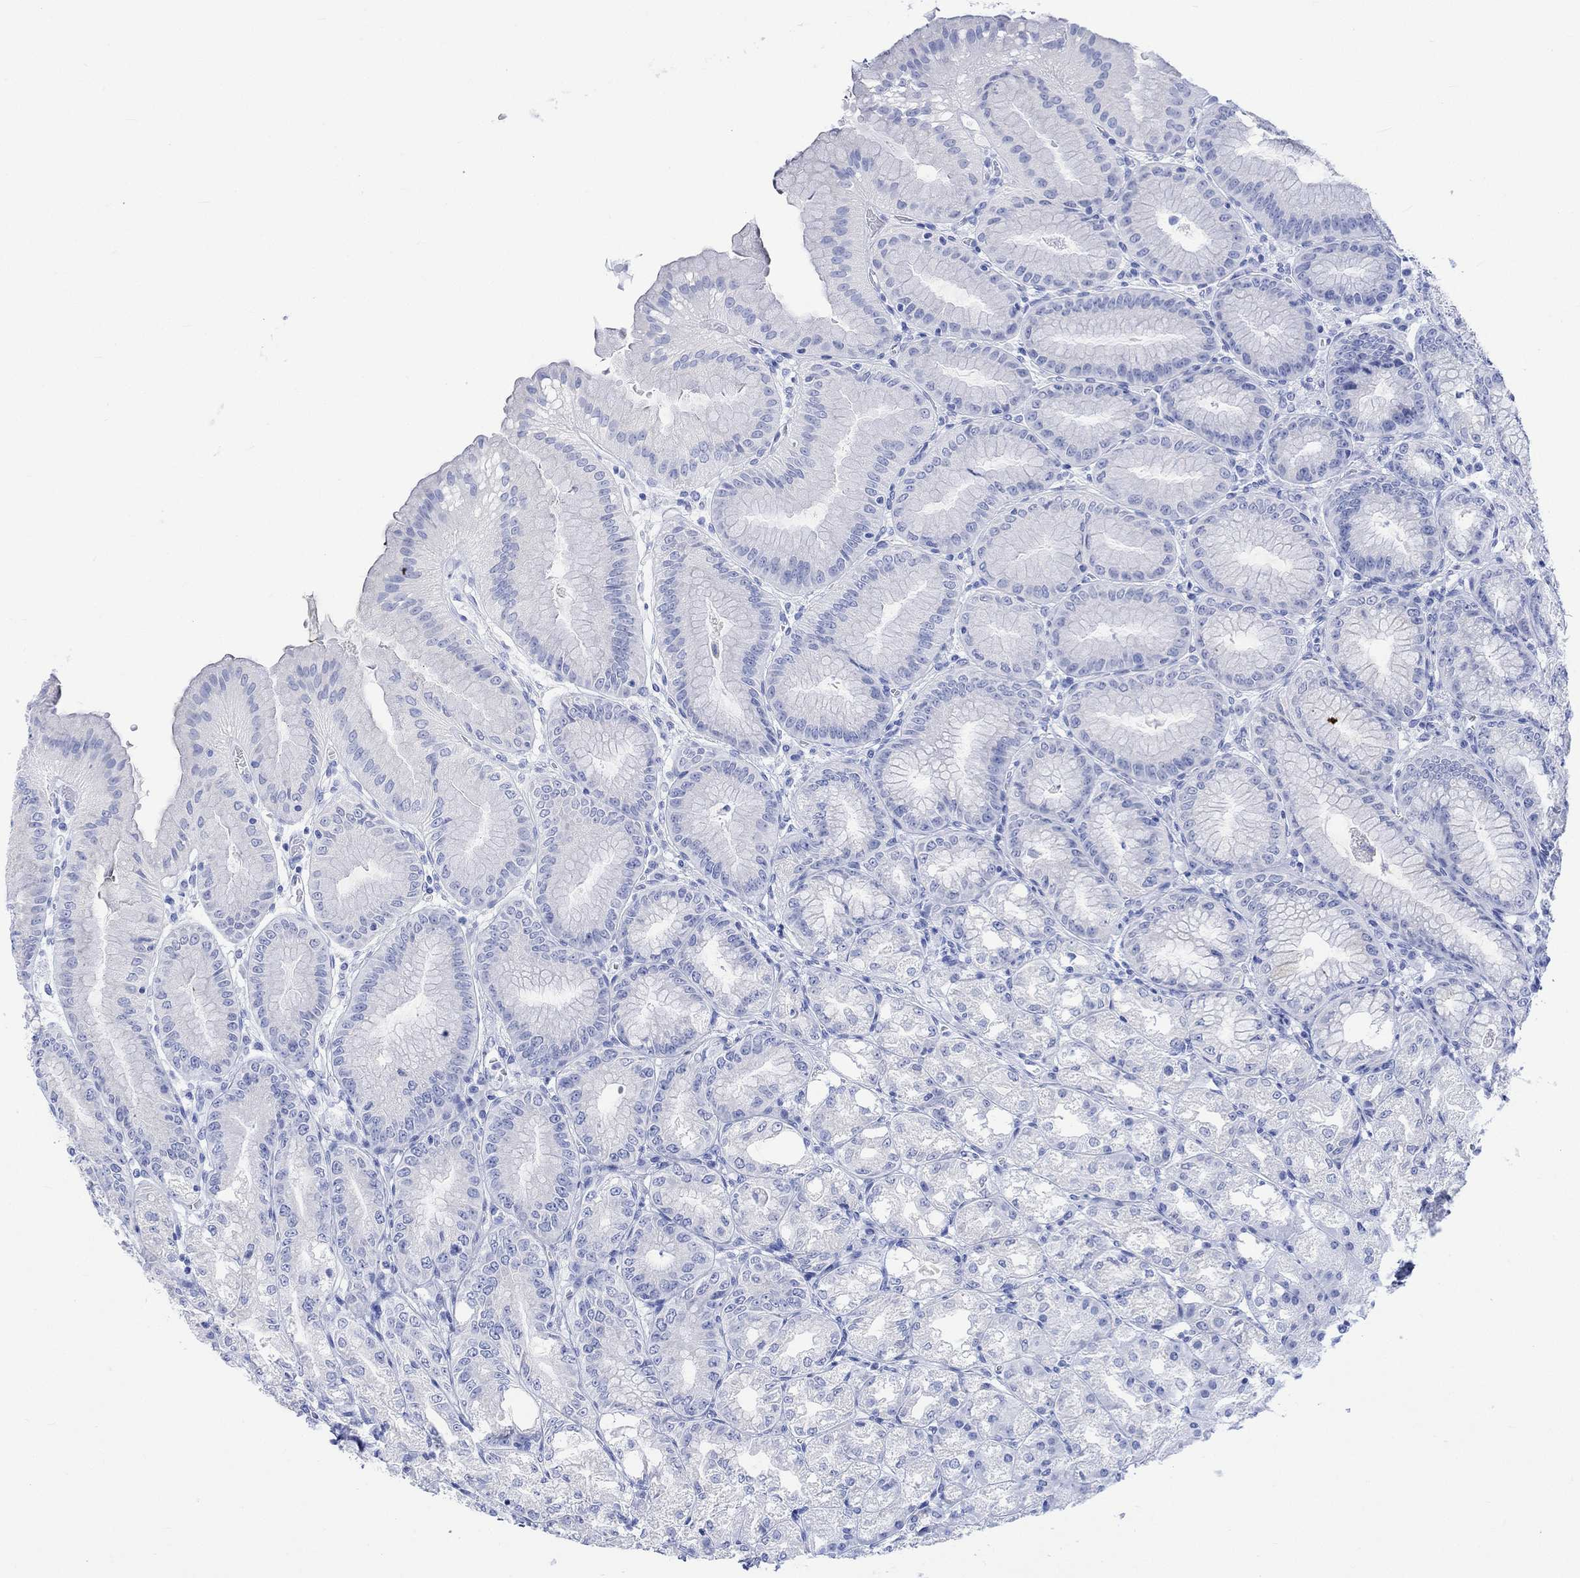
{"staining": {"intensity": "negative", "quantity": "none", "location": "none"}, "tissue": "stomach", "cell_type": "Glandular cells", "image_type": "normal", "snomed": [{"axis": "morphology", "description": "Normal tissue, NOS"}, {"axis": "topography", "description": "Stomach"}], "caption": "Immunohistochemistry of unremarkable human stomach exhibits no staining in glandular cells.", "gene": "CELF4", "patient": {"sex": "male", "age": 71}}